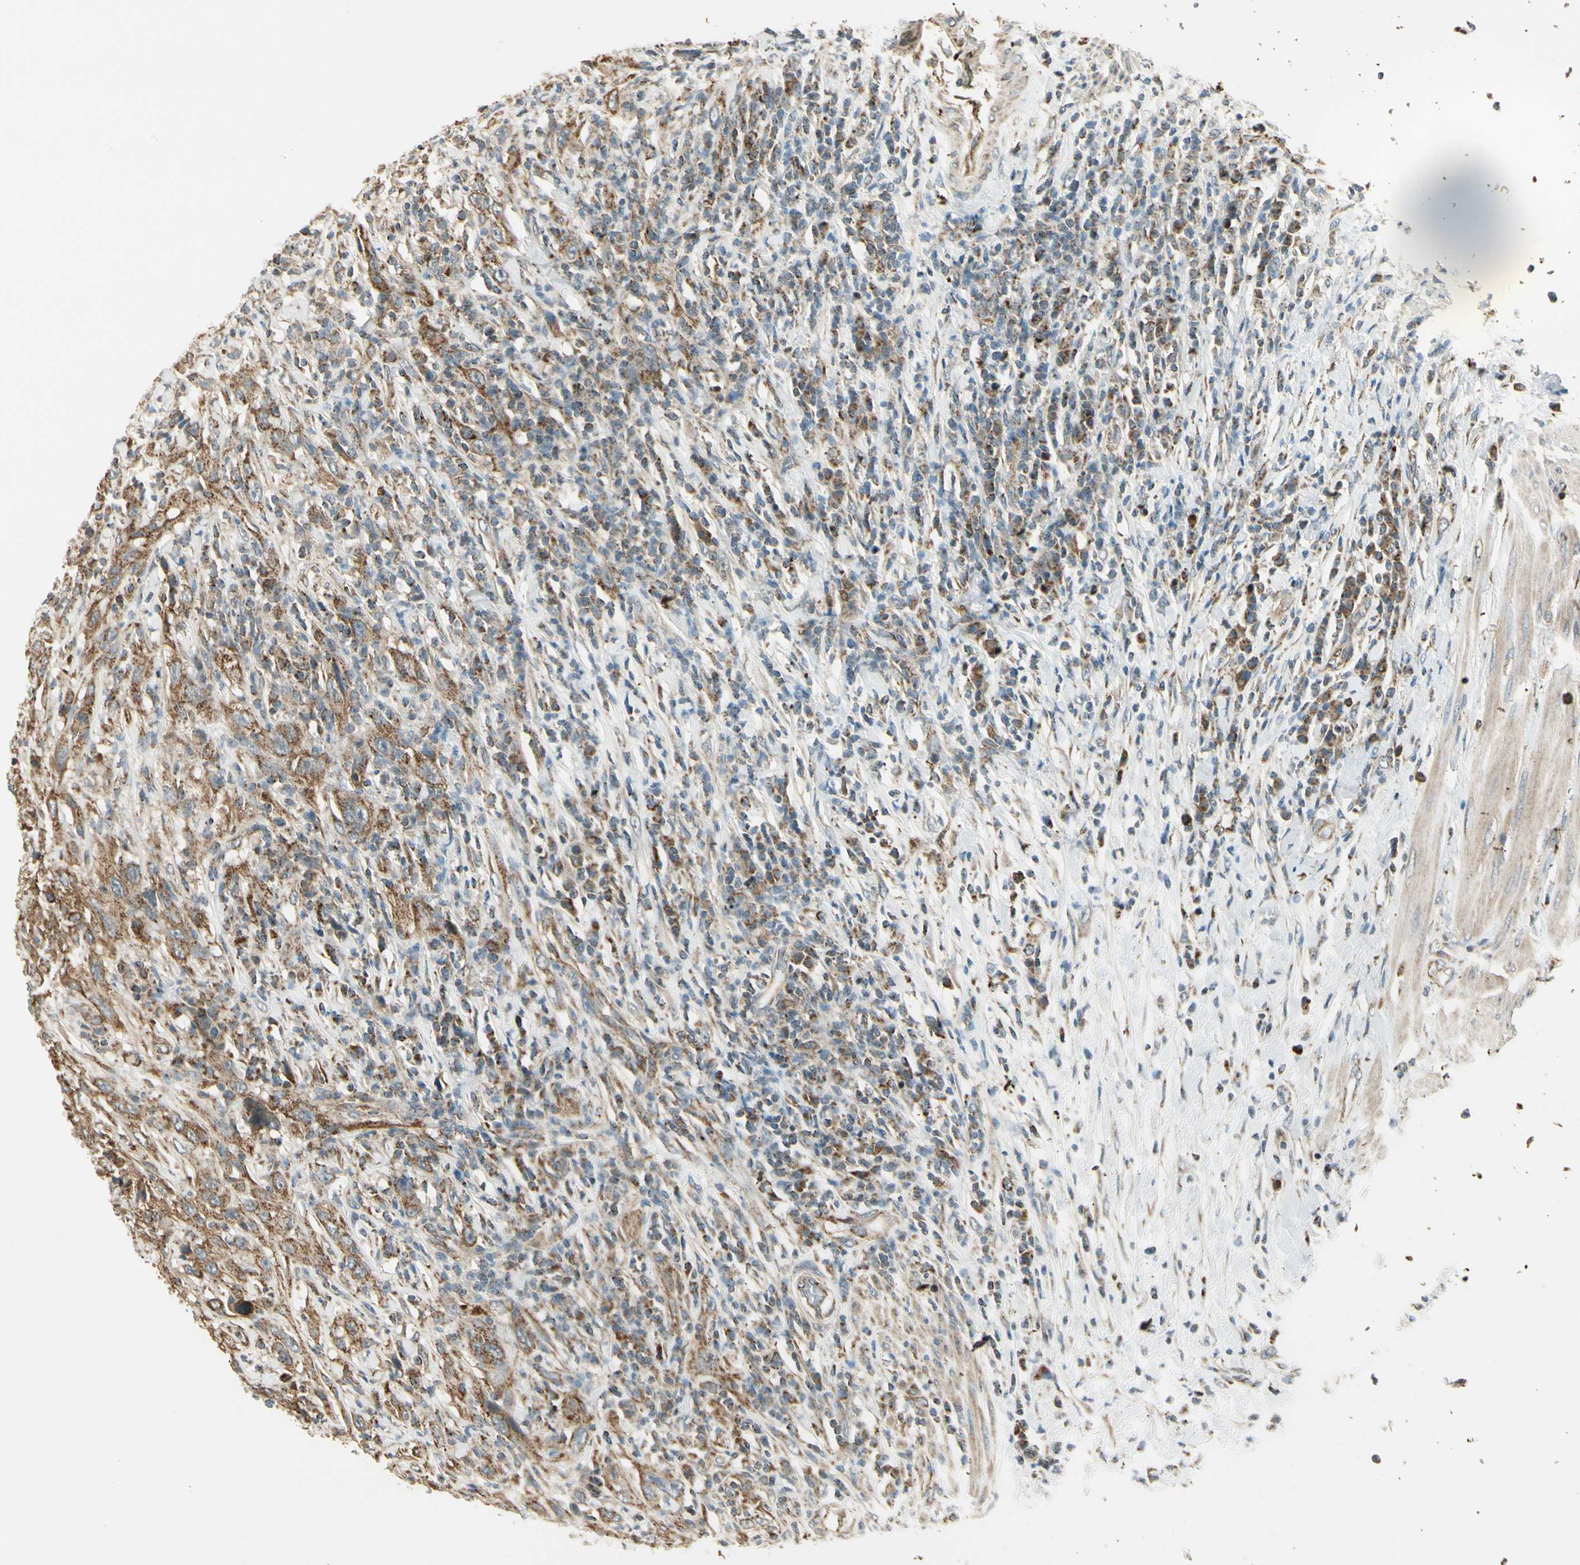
{"staining": {"intensity": "moderate", "quantity": ">75%", "location": "cytoplasmic/membranous"}, "tissue": "urothelial cancer", "cell_type": "Tumor cells", "image_type": "cancer", "snomed": [{"axis": "morphology", "description": "Urothelial carcinoma, High grade"}, {"axis": "topography", "description": "Urinary bladder"}], "caption": "Moderate cytoplasmic/membranous staining is appreciated in approximately >75% of tumor cells in urothelial carcinoma (high-grade). (Stains: DAB (3,3'-diaminobenzidine) in brown, nuclei in blue, Microscopy: brightfield microscopy at high magnification).", "gene": "EPHB3", "patient": {"sex": "male", "age": 61}}